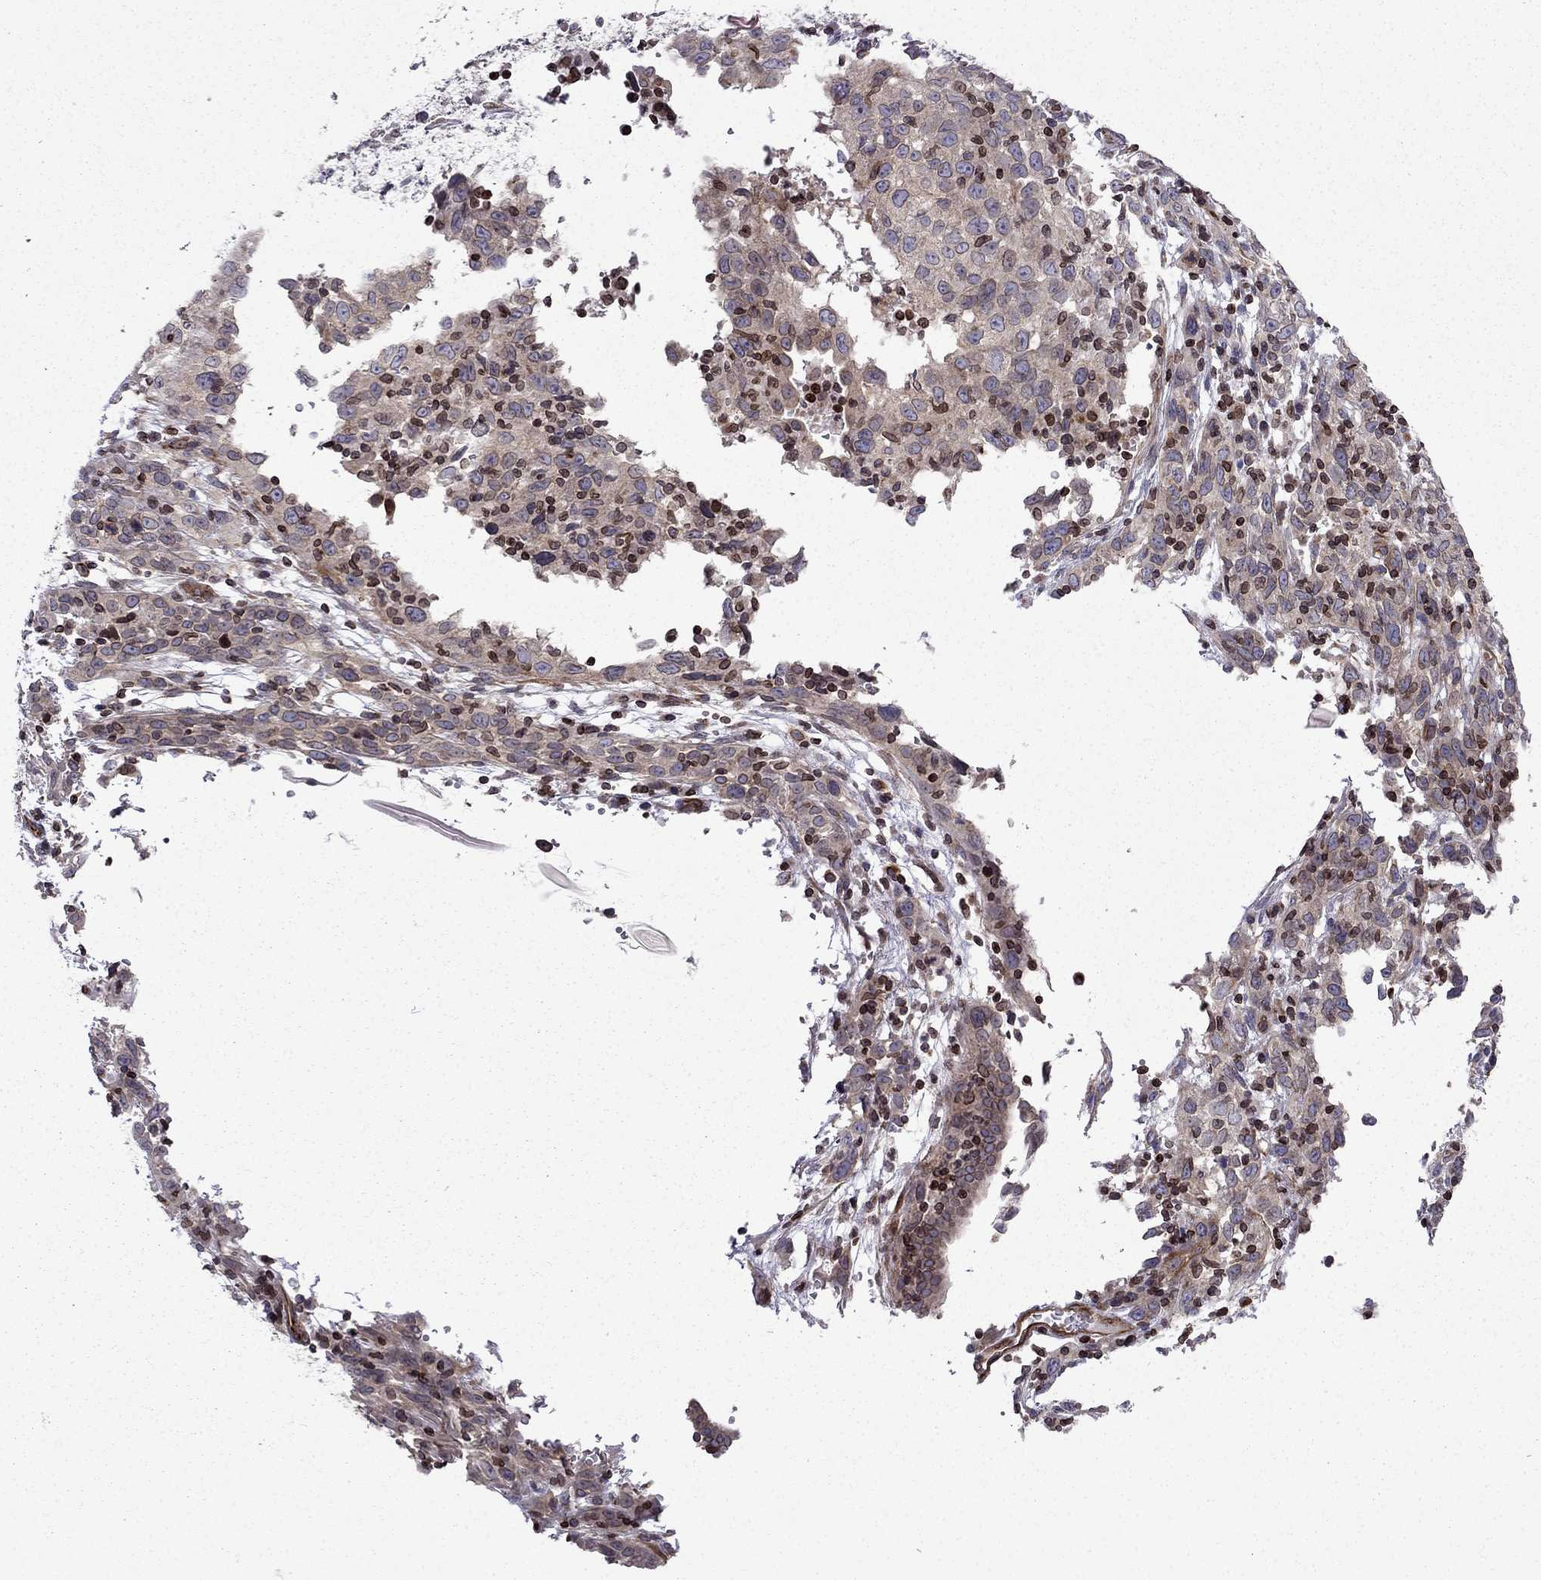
{"staining": {"intensity": "negative", "quantity": "none", "location": "none"}, "tissue": "cervical cancer", "cell_type": "Tumor cells", "image_type": "cancer", "snomed": [{"axis": "morphology", "description": "Adenocarcinoma, NOS"}, {"axis": "topography", "description": "Cervix"}], "caption": "Adenocarcinoma (cervical) was stained to show a protein in brown. There is no significant staining in tumor cells.", "gene": "CDC42BPA", "patient": {"sex": "female", "age": 40}}